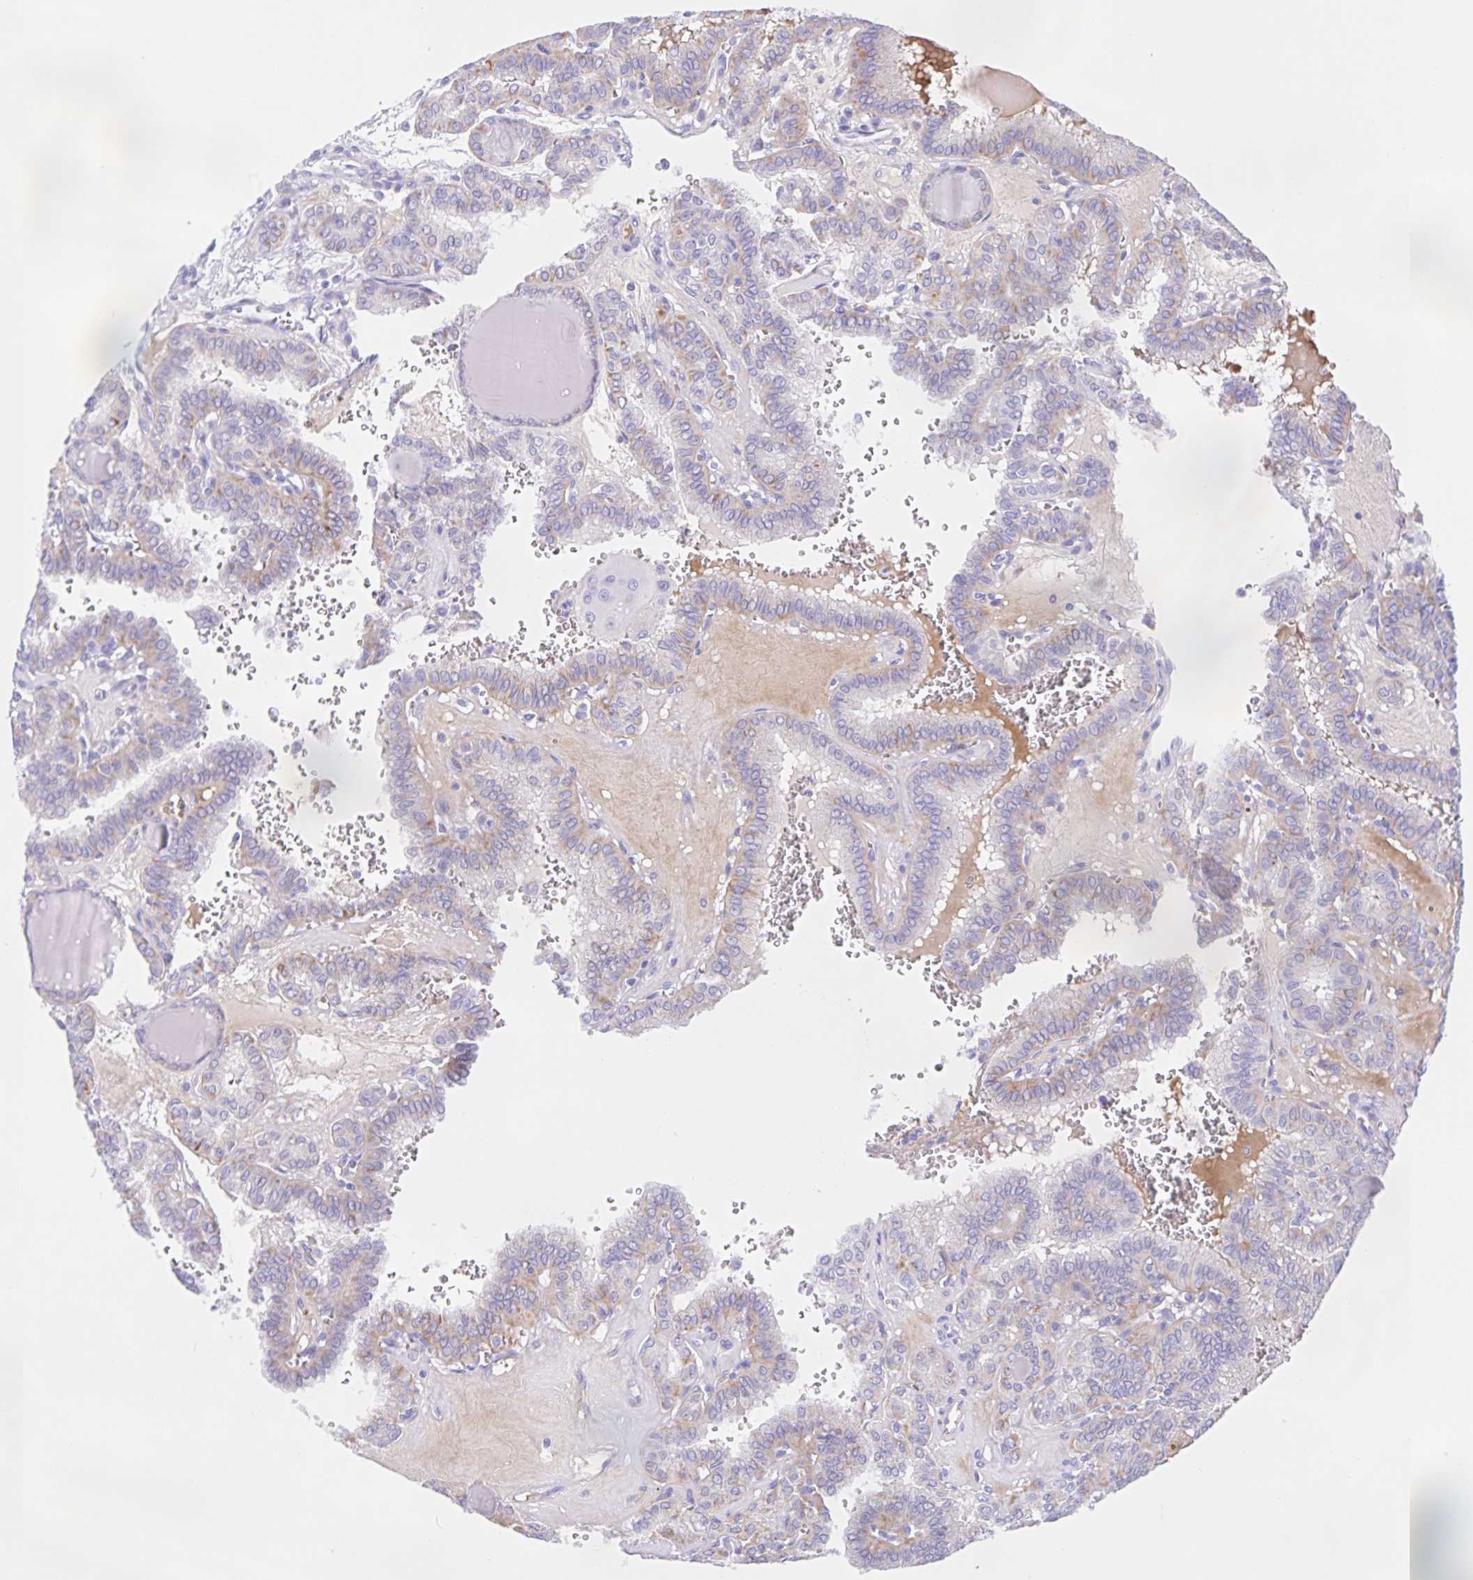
{"staining": {"intensity": "weak", "quantity": "<25%", "location": "cytoplasmic/membranous"}, "tissue": "thyroid cancer", "cell_type": "Tumor cells", "image_type": "cancer", "snomed": [{"axis": "morphology", "description": "Papillary adenocarcinoma, NOS"}, {"axis": "topography", "description": "Thyroid gland"}], "caption": "DAB (3,3'-diaminobenzidine) immunohistochemical staining of human thyroid cancer exhibits no significant positivity in tumor cells.", "gene": "CATSPER4", "patient": {"sex": "female", "age": 41}}